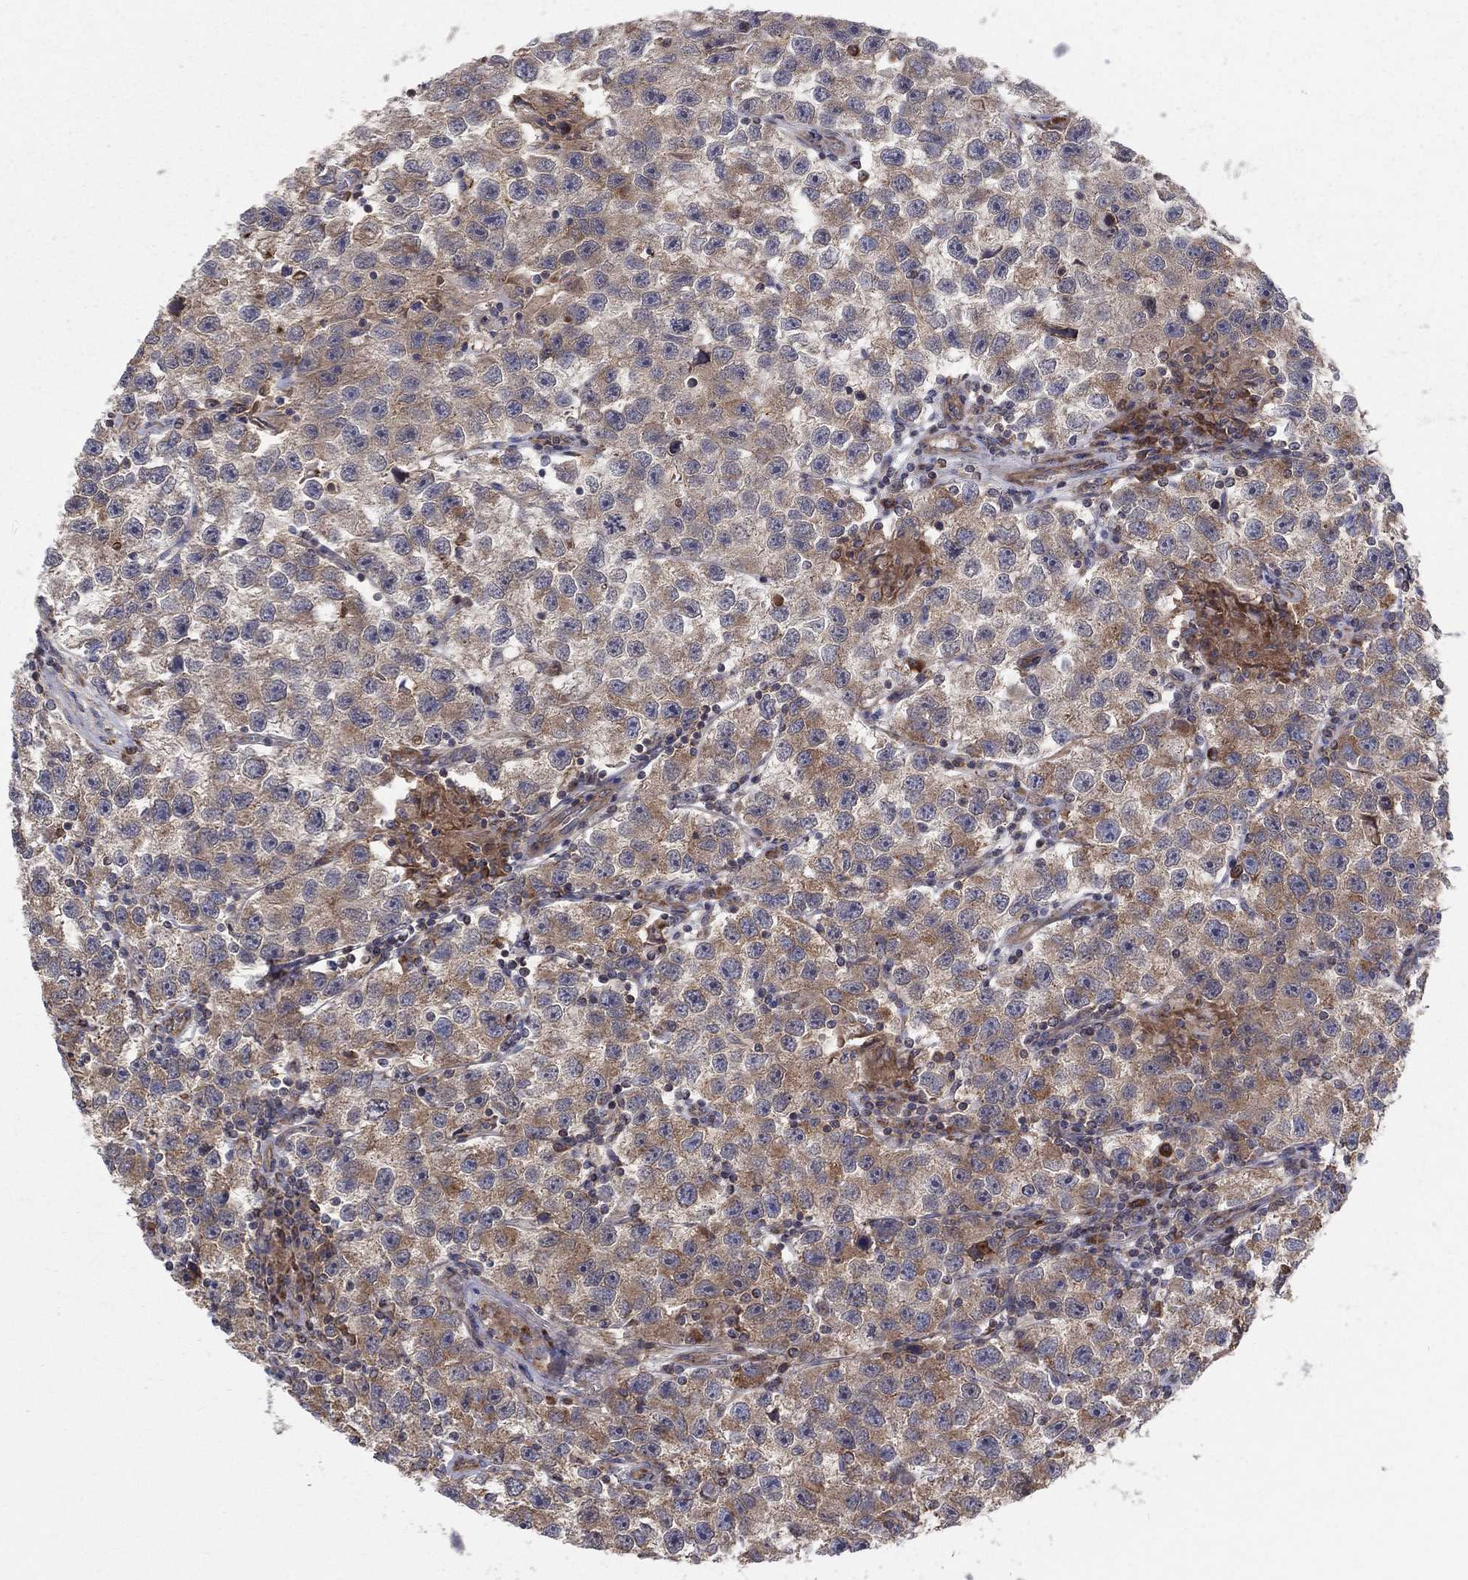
{"staining": {"intensity": "moderate", "quantity": ">75%", "location": "cytoplasmic/membranous"}, "tissue": "testis cancer", "cell_type": "Tumor cells", "image_type": "cancer", "snomed": [{"axis": "morphology", "description": "Seminoma, NOS"}, {"axis": "topography", "description": "Testis"}], "caption": "Brown immunohistochemical staining in human testis cancer shows moderate cytoplasmic/membranous staining in about >75% of tumor cells. The staining was performed using DAB (3,3'-diaminobenzidine), with brown indicating positive protein expression. Nuclei are stained blue with hematoxylin.", "gene": "MIX23", "patient": {"sex": "male", "age": 26}}